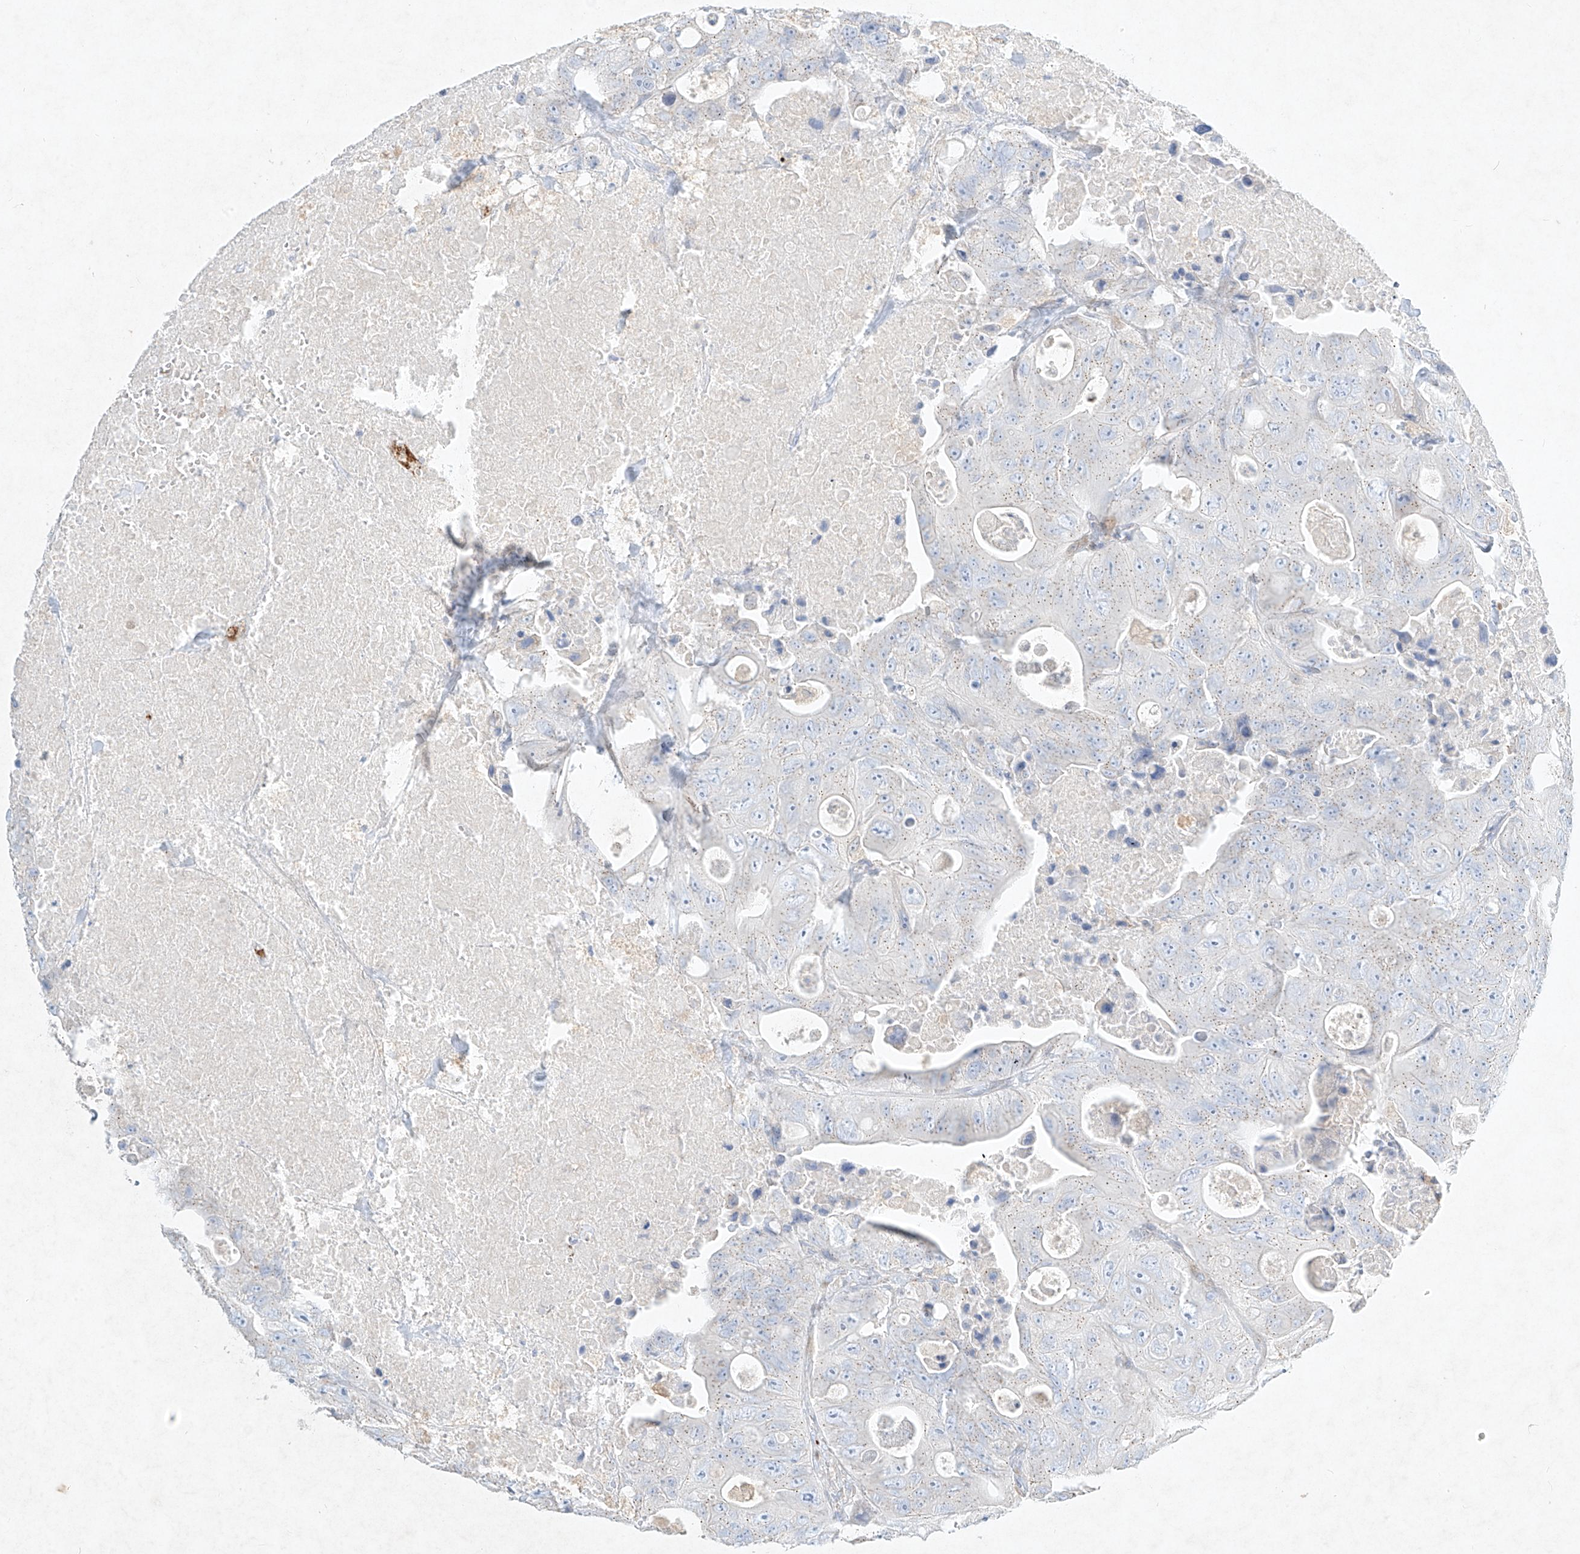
{"staining": {"intensity": "negative", "quantity": "none", "location": "none"}, "tissue": "colorectal cancer", "cell_type": "Tumor cells", "image_type": "cancer", "snomed": [{"axis": "morphology", "description": "Adenocarcinoma, NOS"}, {"axis": "topography", "description": "Colon"}], "caption": "Immunohistochemistry (IHC) image of neoplastic tissue: human colorectal cancer stained with DAB displays no significant protein positivity in tumor cells.", "gene": "PLEK", "patient": {"sex": "female", "age": 46}}